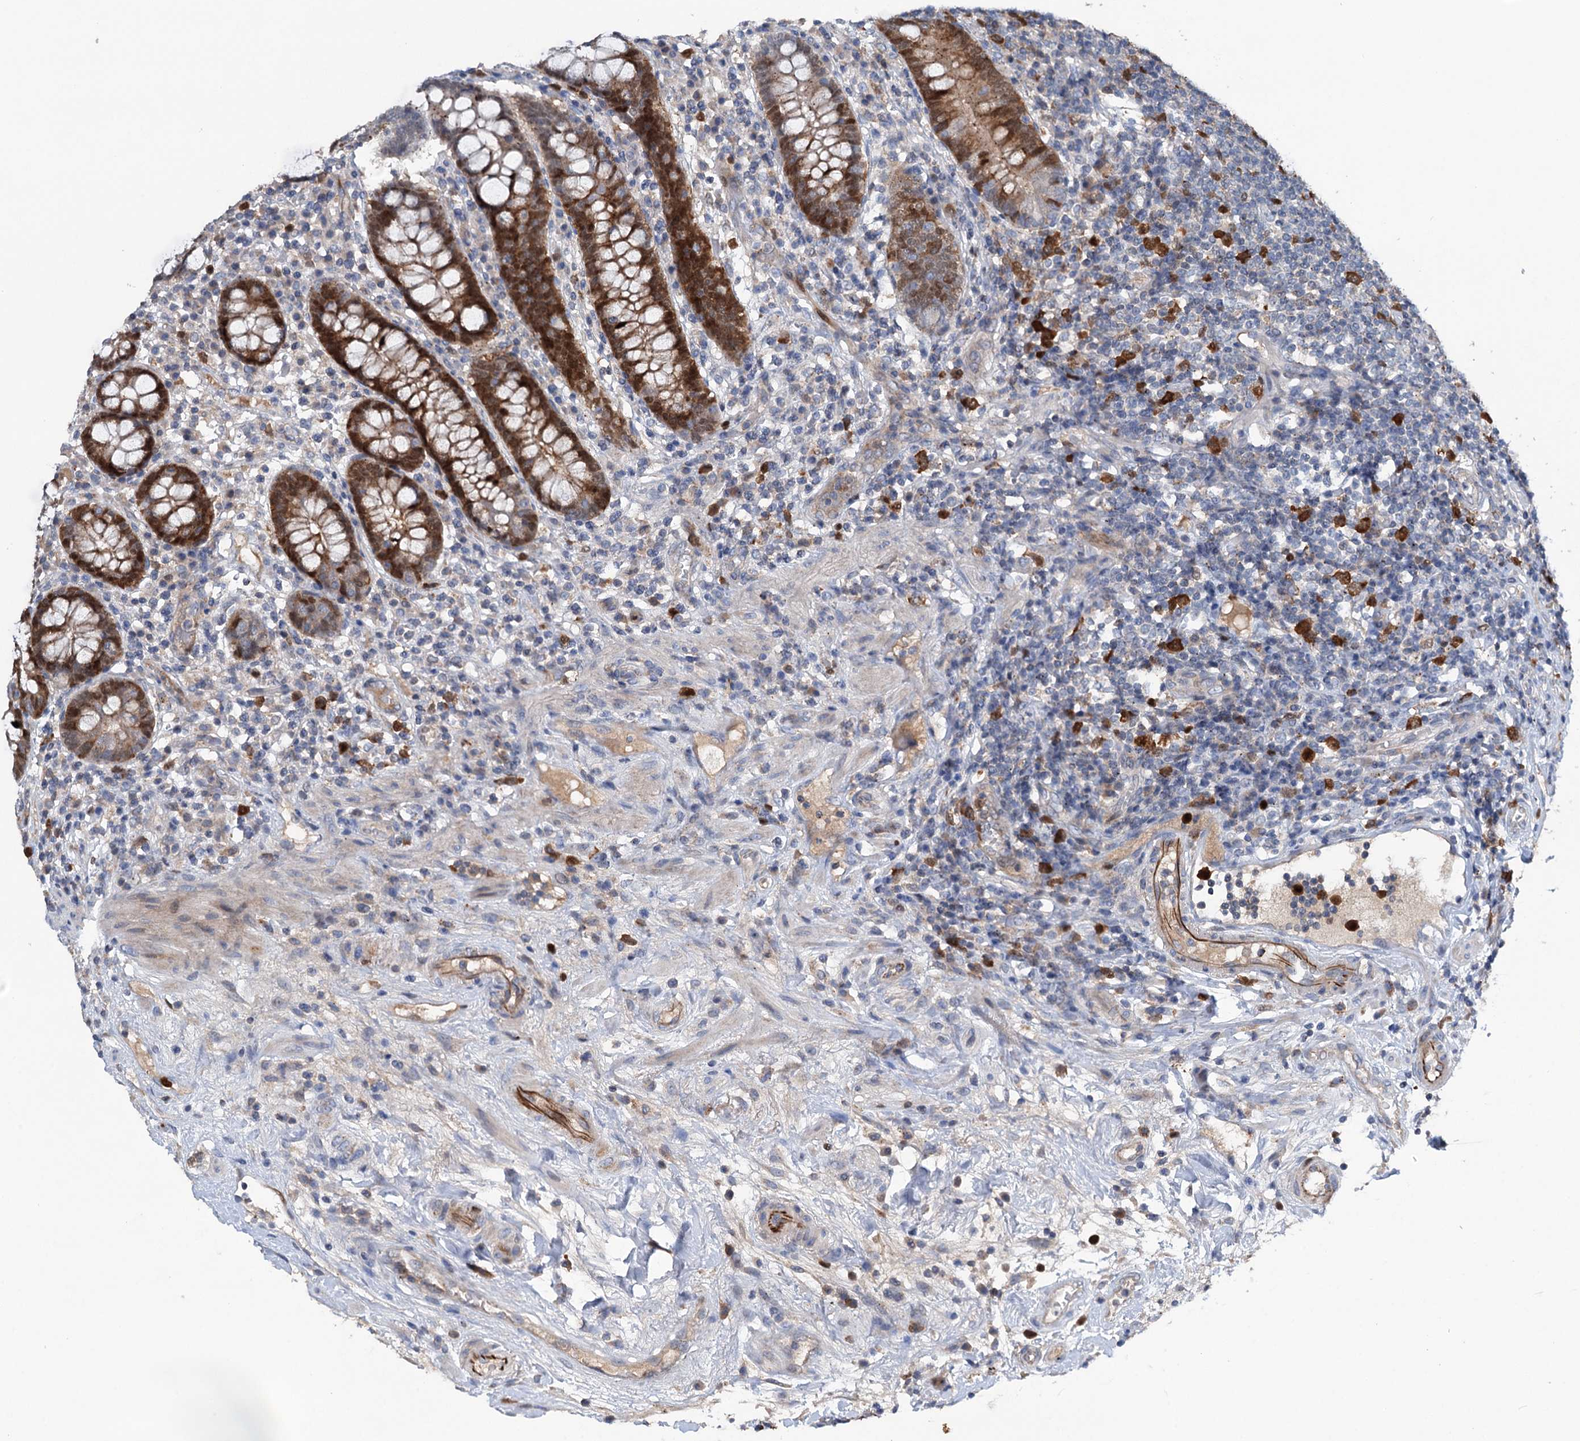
{"staining": {"intensity": "moderate", "quantity": ">75%", "location": "cytoplasmic/membranous"}, "tissue": "colon", "cell_type": "Endothelial cells", "image_type": "normal", "snomed": [{"axis": "morphology", "description": "Normal tissue, NOS"}, {"axis": "topography", "description": "Colon"}], "caption": "A brown stain shows moderate cytoplasmic/membranous expression of a protein in endothelial cells of unremarkable human colon. (Stains: DAB in brown, nuclei in blue, Microscopy: brightfield microscopy at high magnification).", "gene": "NCAPD2", "patient": {"sex": "female", "age": 79}}